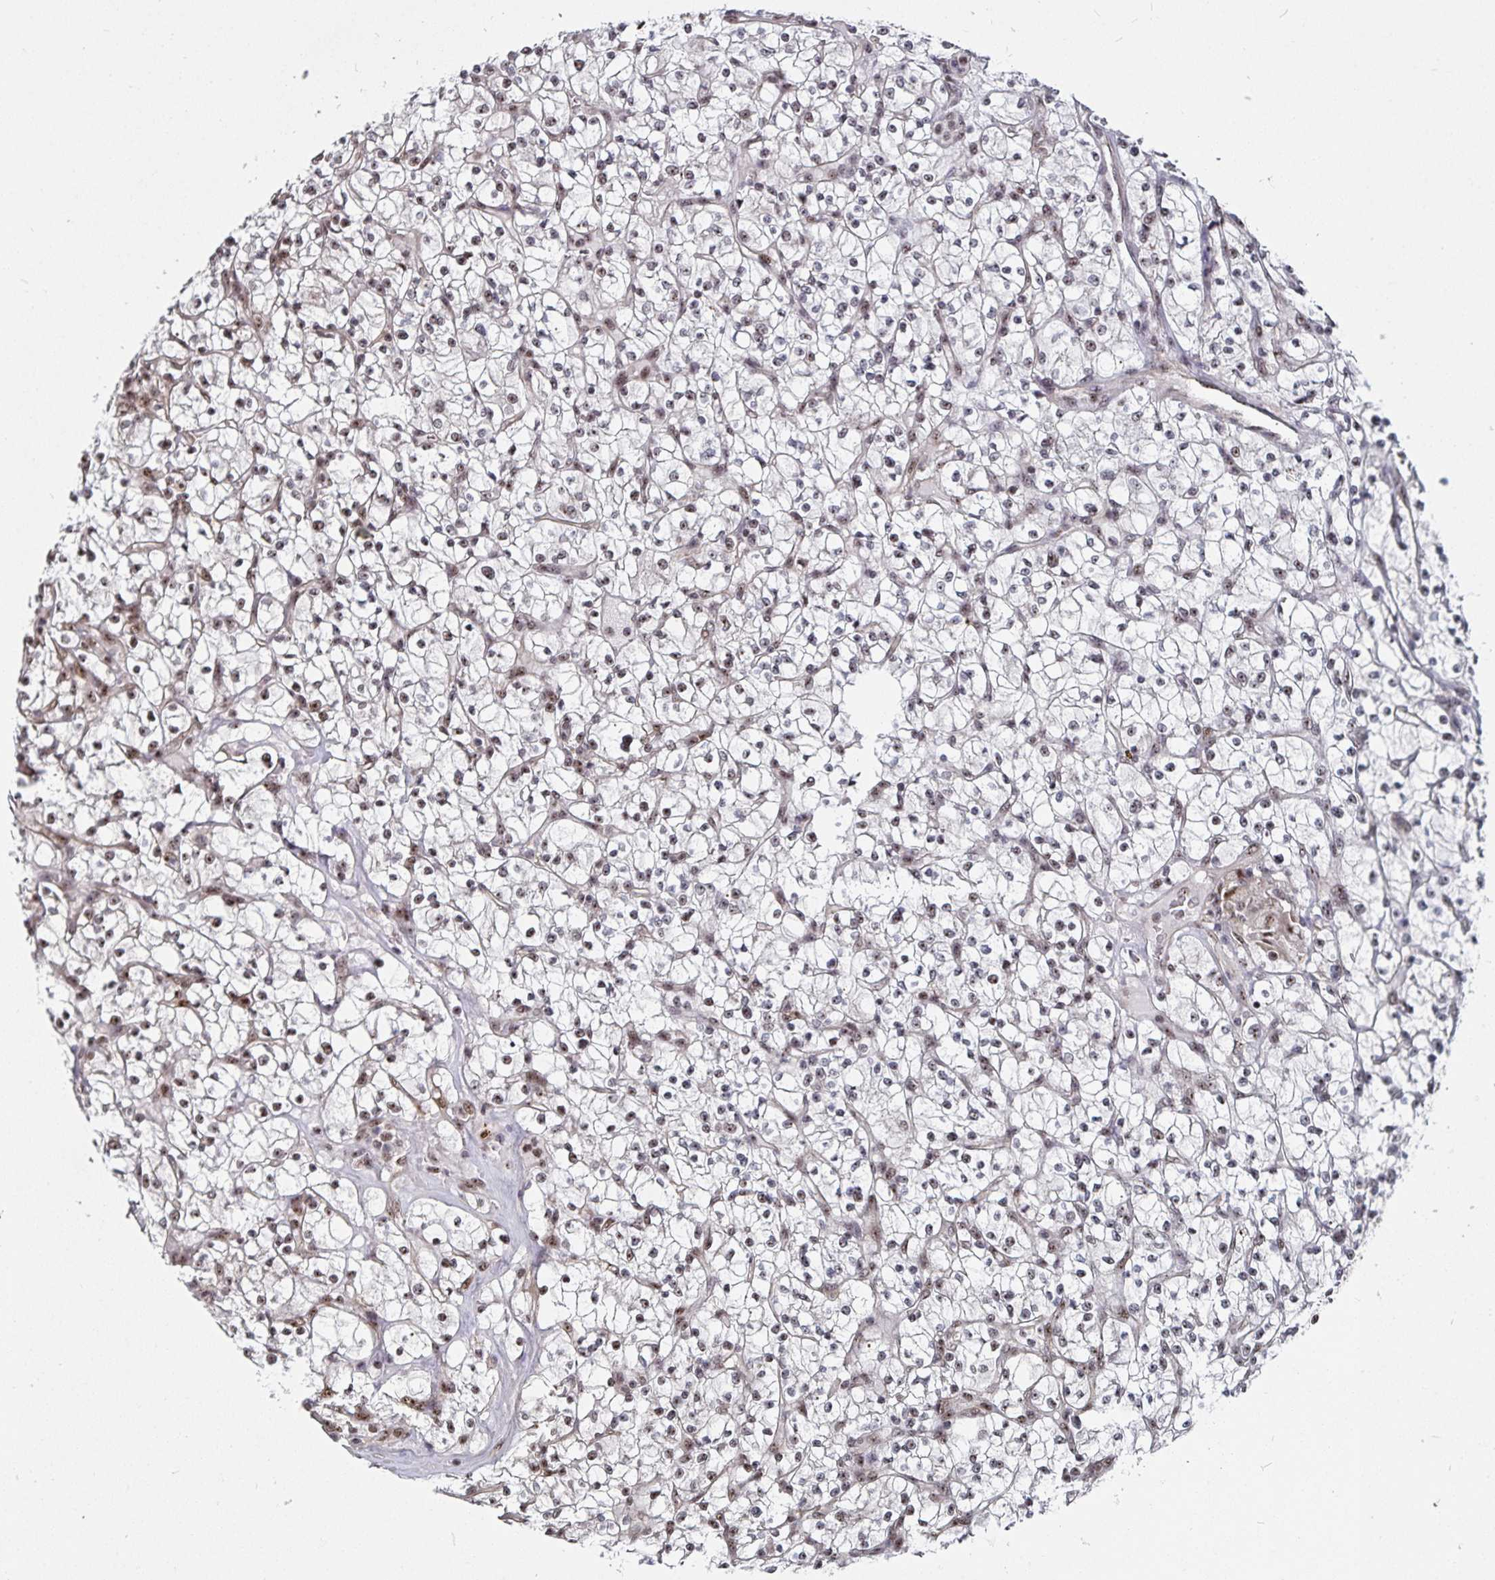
{"staining": {"intensity": "moderate", "quantity": "25%-75%", "location": "nuclear"}, "tissue": "renal cancer", "cell_type": "Tumor cells", "image_type": "cancer", "snomed": [{"axis": "morphology", "description": "Adenocarcinoma, NOS"}, {"axis": "topography", "description": "Kidney"}], "caption": "DAB immunohistochemical staining of human renal cancer (adenocarcinoma) exhibits moderate nuclear protein positivity in approximately 25%-75% of tumor cells.", "gene": "LAS1L", "patient": {"sex": "female", "age": 64}}